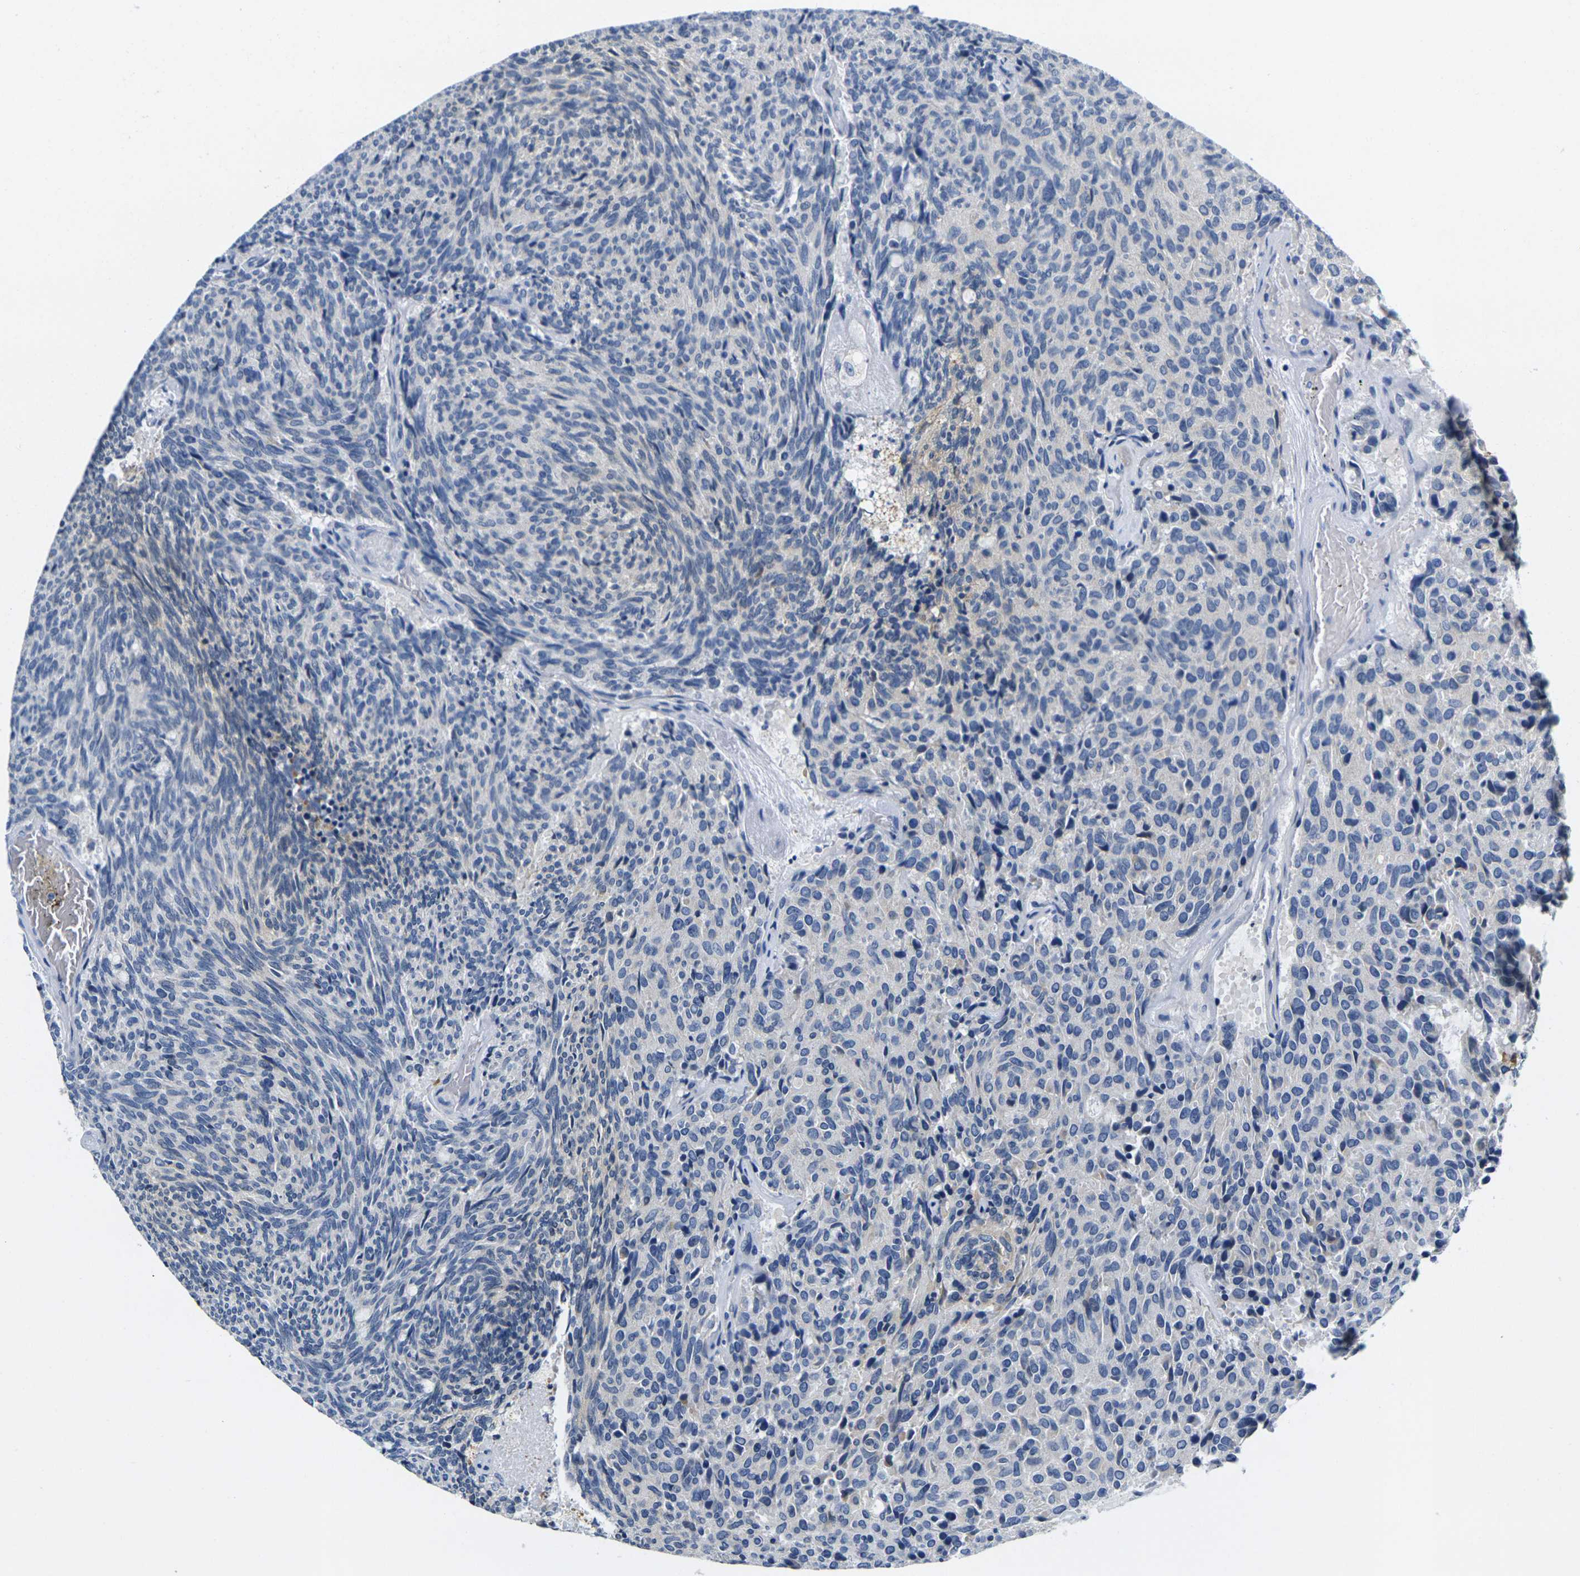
{"staining": {"intensity": "negative", "quantity": "none", "location": "none"}, "tissue": "carcinoid", "cell_type": "Tumor cells", "image_type": "cancer", "snomed": [{"axis": "morphology", "description": "Carcinoid, malignant, NOS"}, {"axis": "topography", "description": "Pancreas"}], "caption": "Carcinoid (malignant) was stained to show a protein in brown. There is no significant expression in tumor cells.", "gene": "NOCT", "patient": {"sex": "female", "age": 54}}